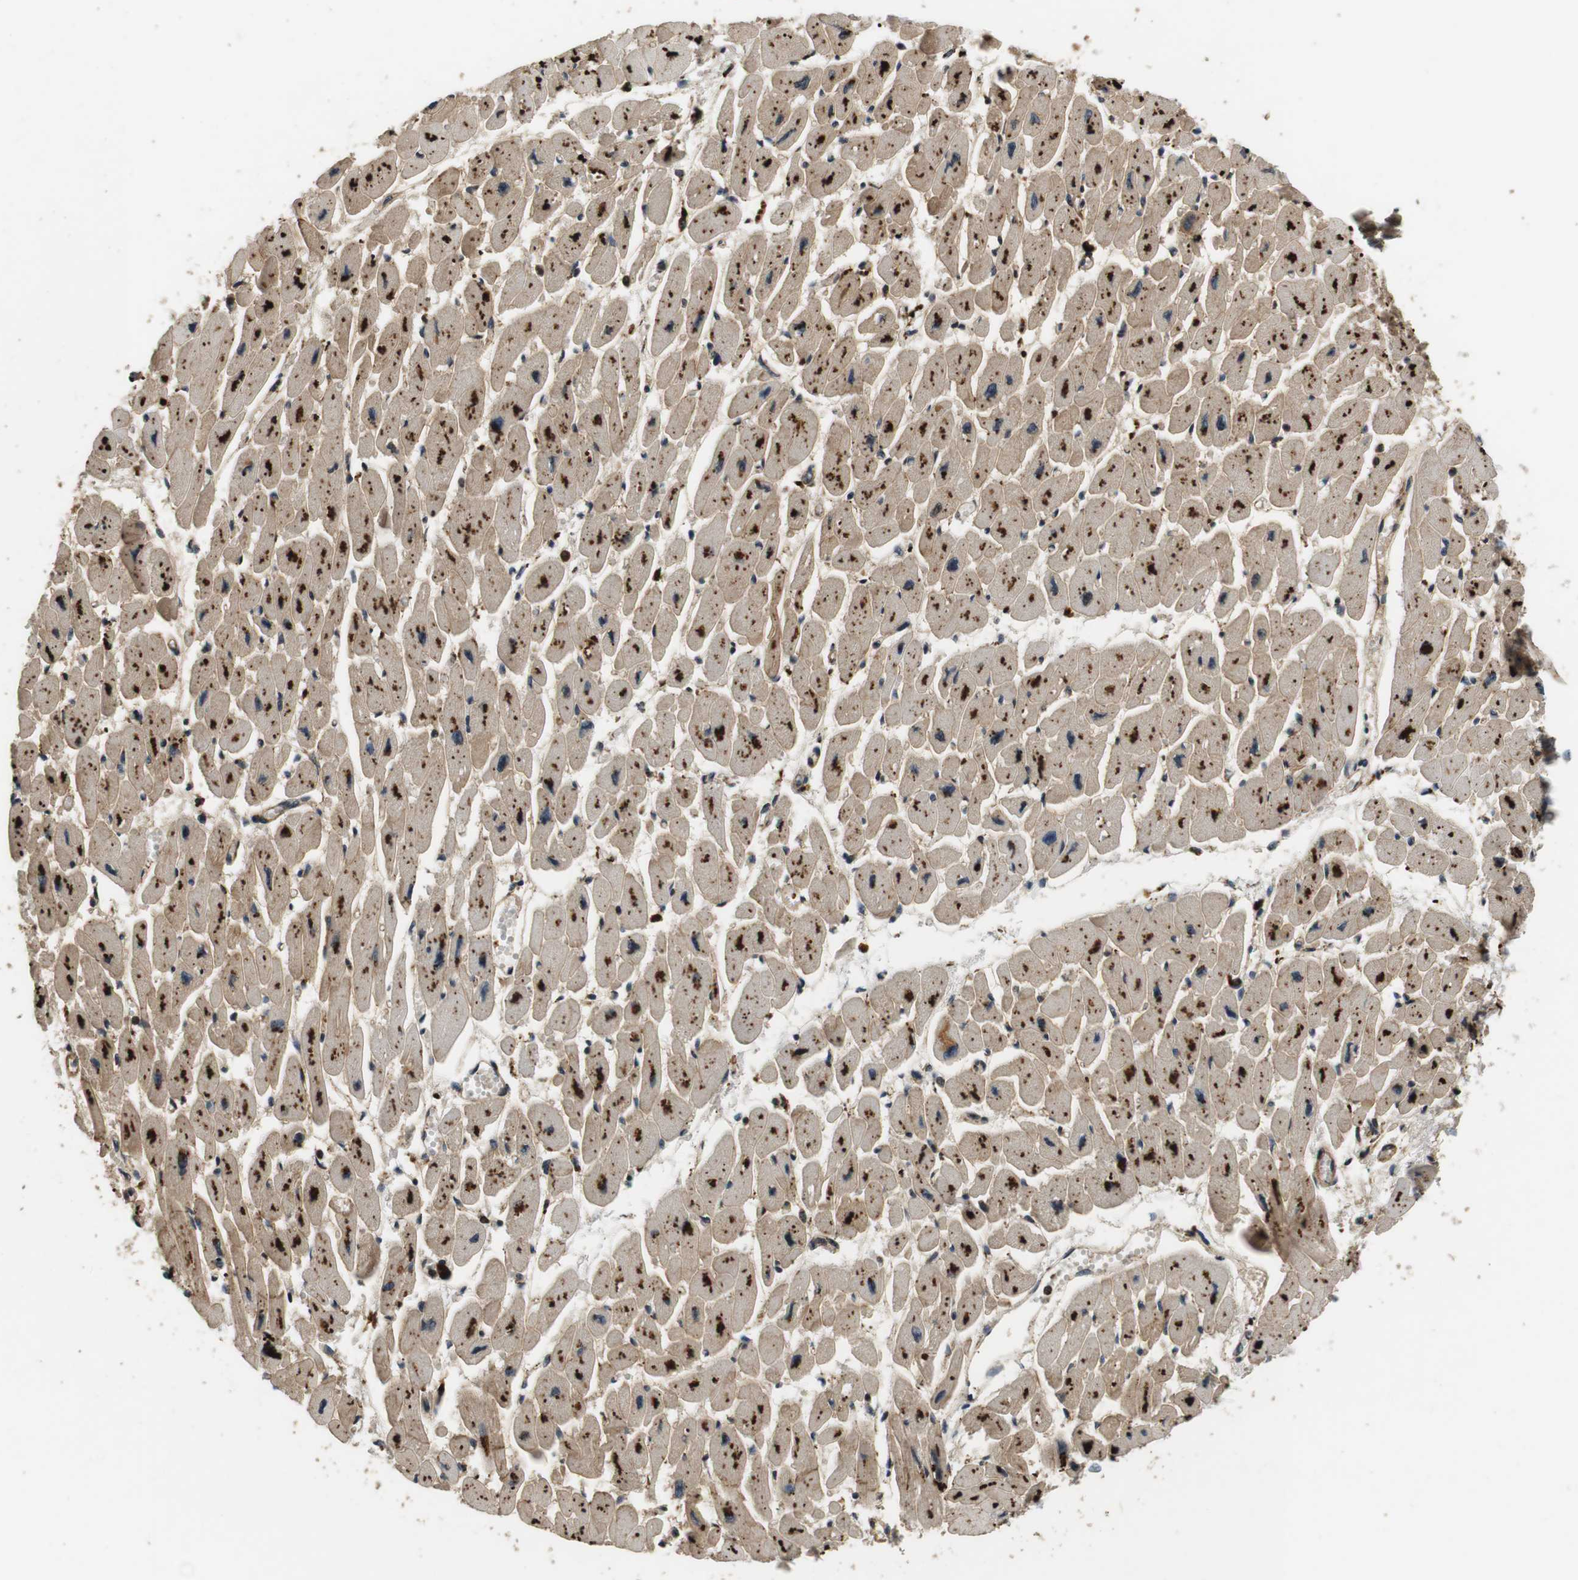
{"staining": {"intensity": "moderate", "quantity": ">75%", "location": "cytoplasmic/membranous"}, "tissue": "heart muscle", "cell_type": "Cardiomyocytes", "image_type": "normal", "snomed": [{"axis": "morphology", "description": "Normal tissue, NOS"}, {"axis": "topography", "description": "Heart"}], "caption": "DAB (3,3'-diaminobenzidine) immunohistochemical staining of benign heart muscle displays moderate cytoplasmic/membranous protein positivity in approximately >75% of cardiomyocytes.", "gene": "TXNRD1", "patient": {"sex": "female", "age": 54}}